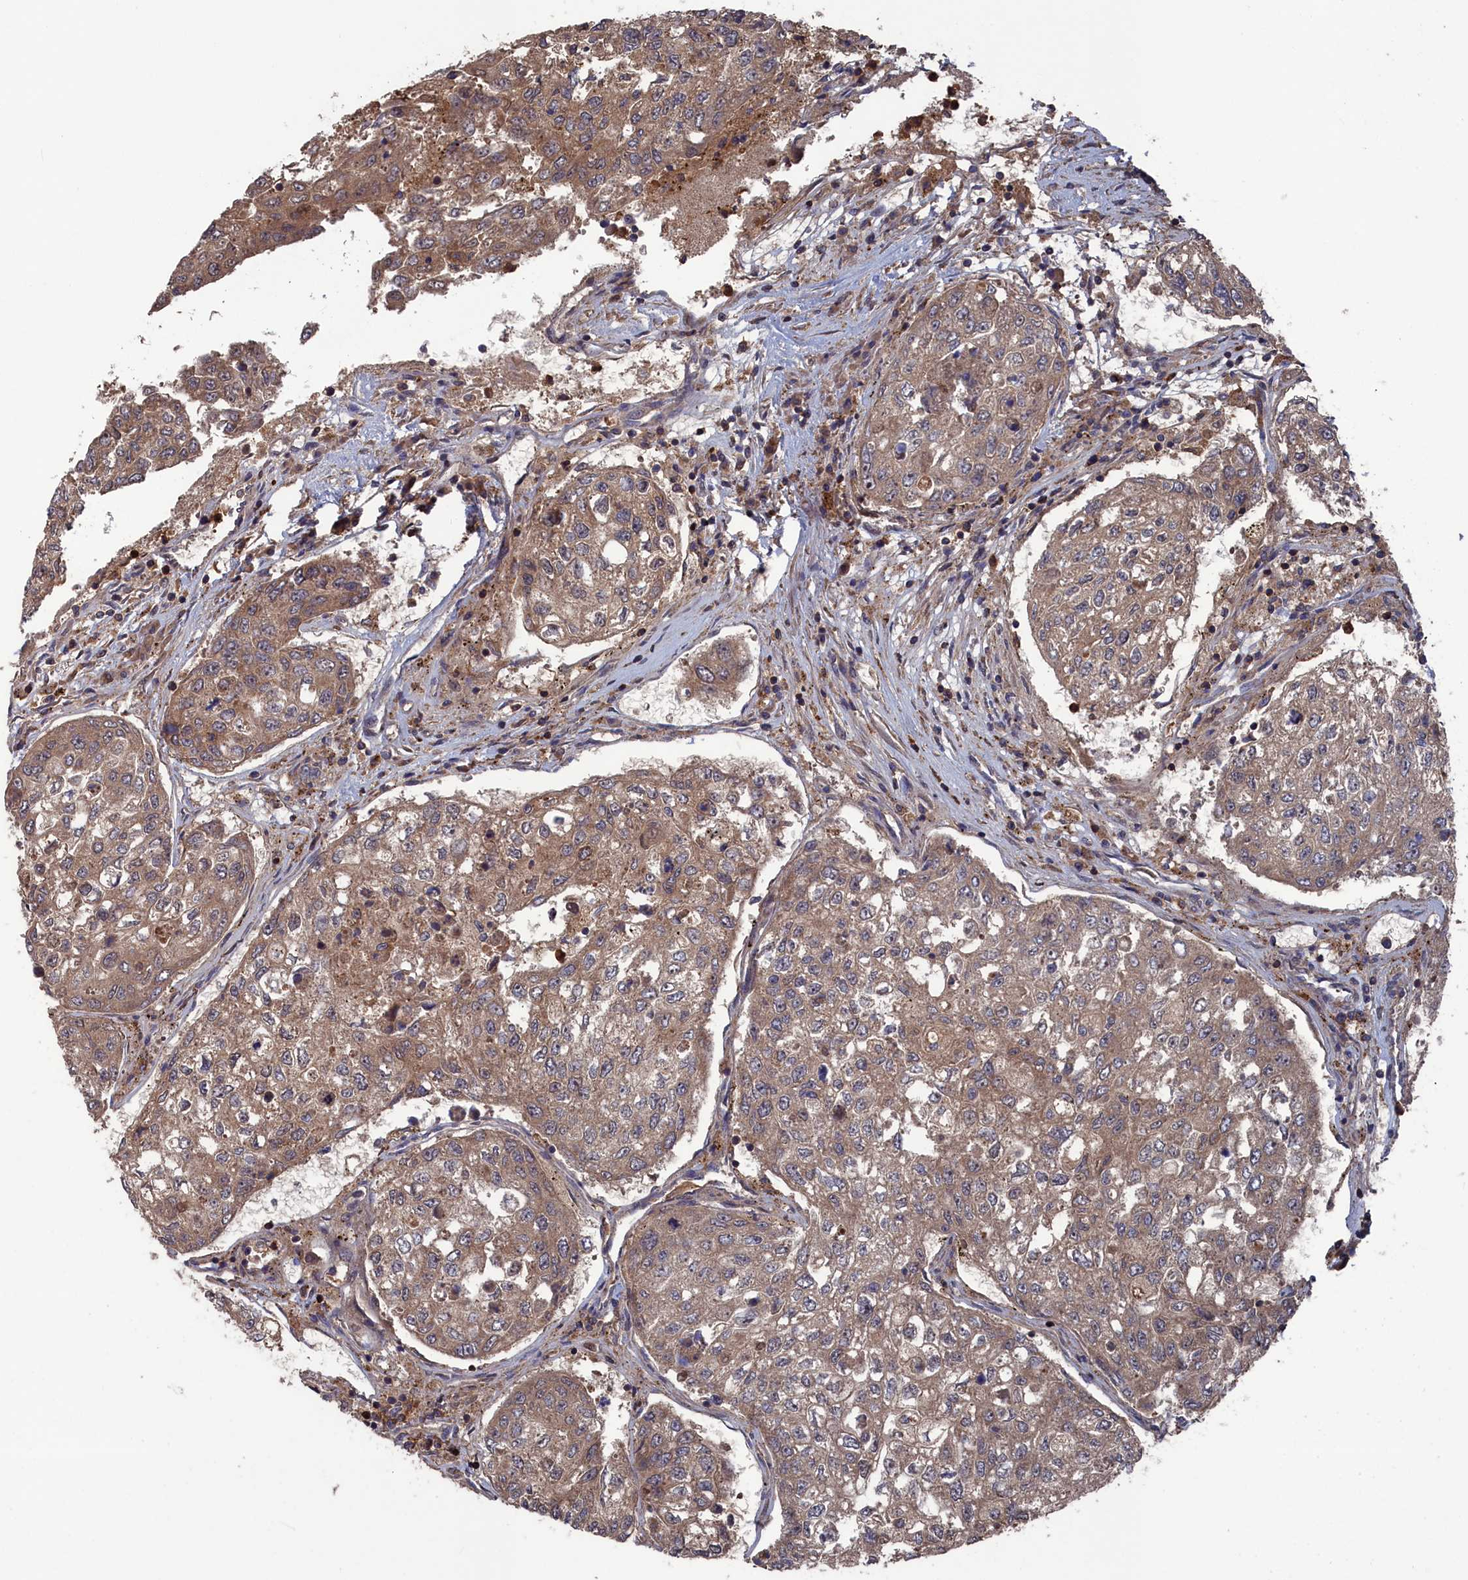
{"staining": {"intensity": "moderate", "quantity": ">75%", "location": "cytoplasmic/membranous"}, "tissue": "urothelial cancer", "cell_type": "Tumor cells", "image_type": "cancer", "snomed": [{"axis": "morphology", "description": "Urothelial carcinoma, High grade"}, {"axis": "topography", "description": "Lymph node"}, {"axis": "topography", "description": "Urinary bladder"}], "caption": "Human urothelial cancer stained with a protein marker displays moderate staining in tumor cells.", "gene": "PLA2G15", "patient": {"sex": "male", "age": 51}}